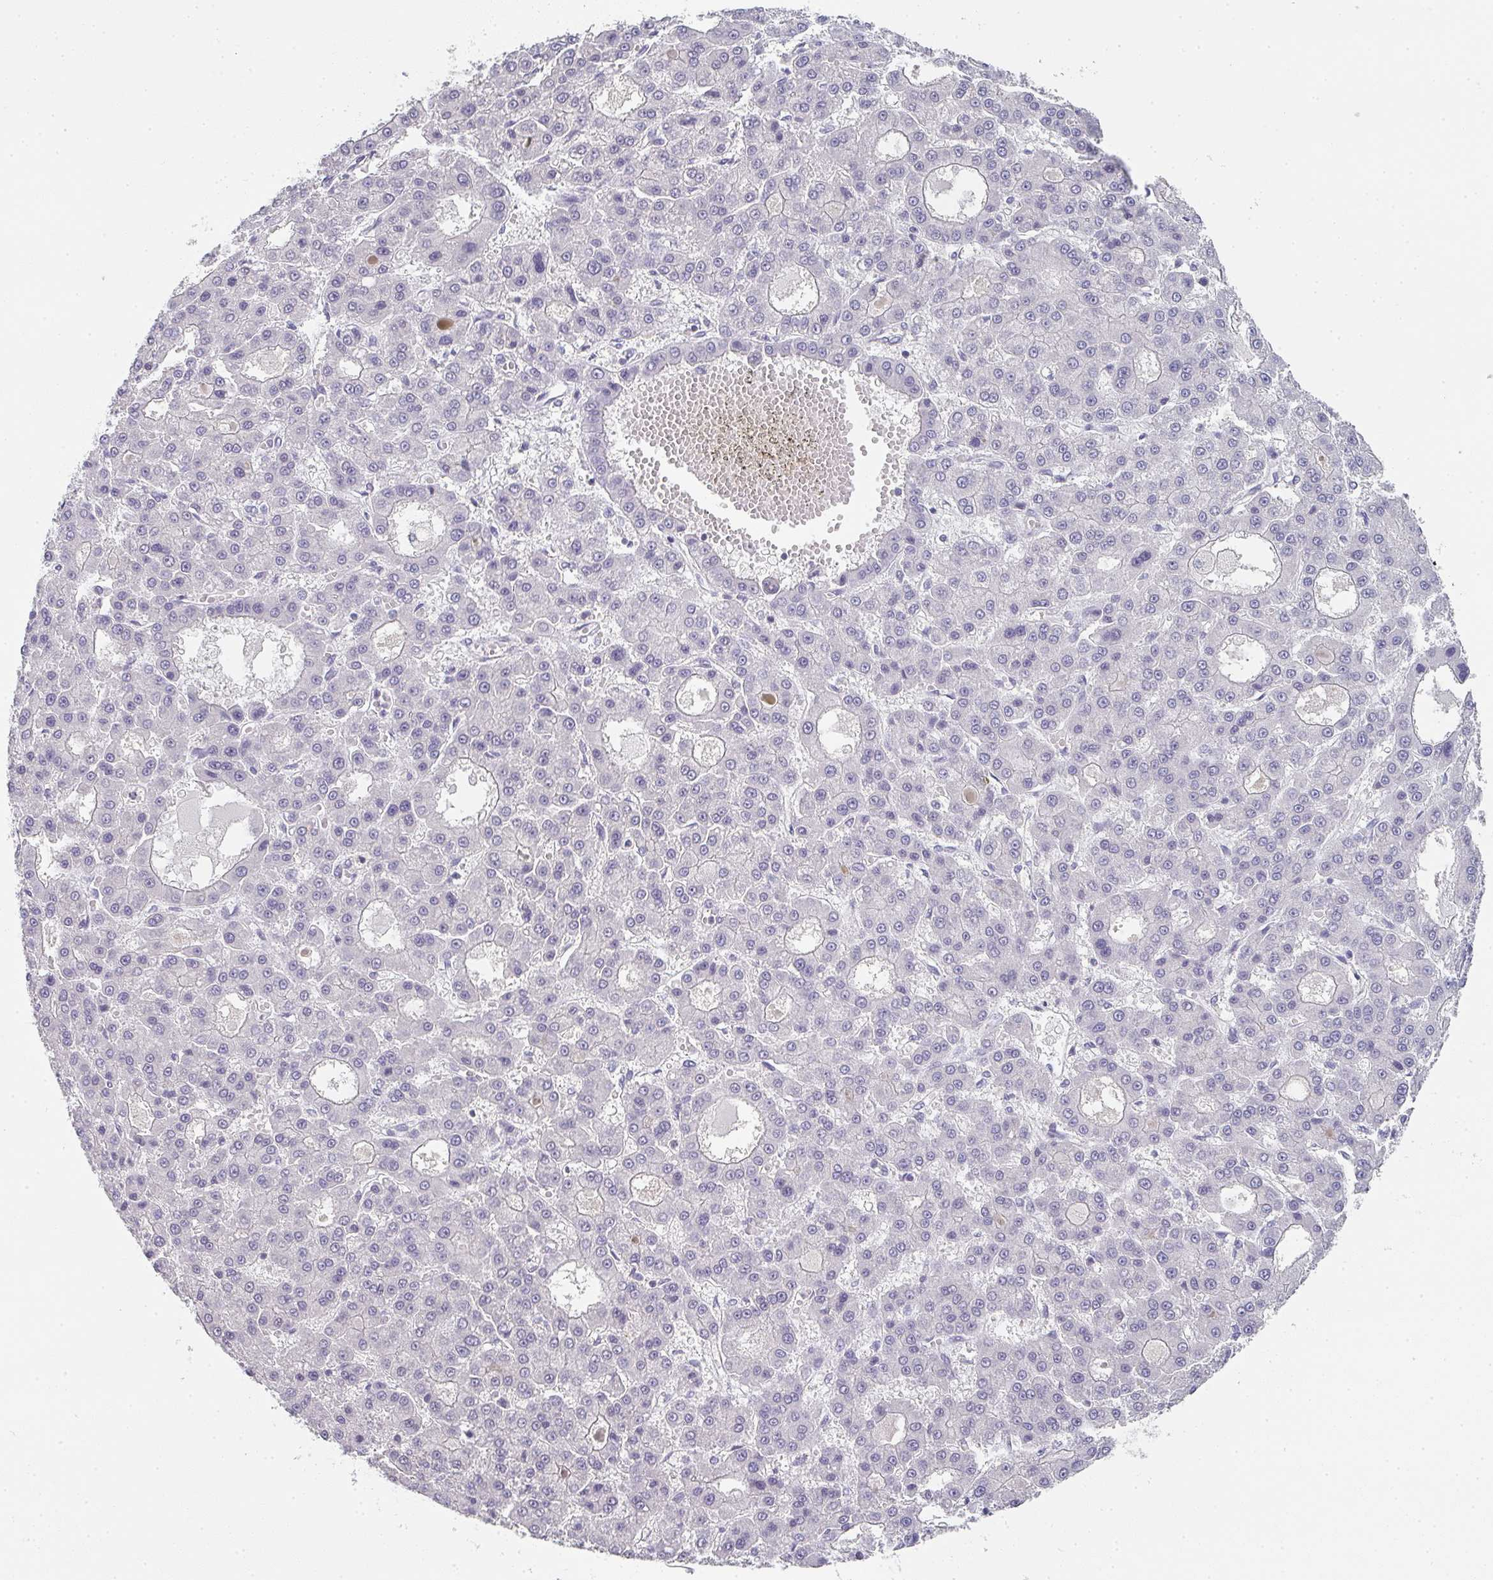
{"staining": {"intensity": "negative", "quantity": "none", "location": "none"}, "tissue": "liver cancer", "cell_type": "Tumor cells", "image_type": "cancer", "snomed": [{"axis": "morphology", "description": "Carcinoma, Hepatocellular, NOS"}, {"axis": "topography", "description": "Liver"}], "caption": "A micrograph of human liver hepatocellular carcinoma is negative for staining in tumor cells.", "gene": "CHMP5", "patient": {"sex": "male", "age": 70}}